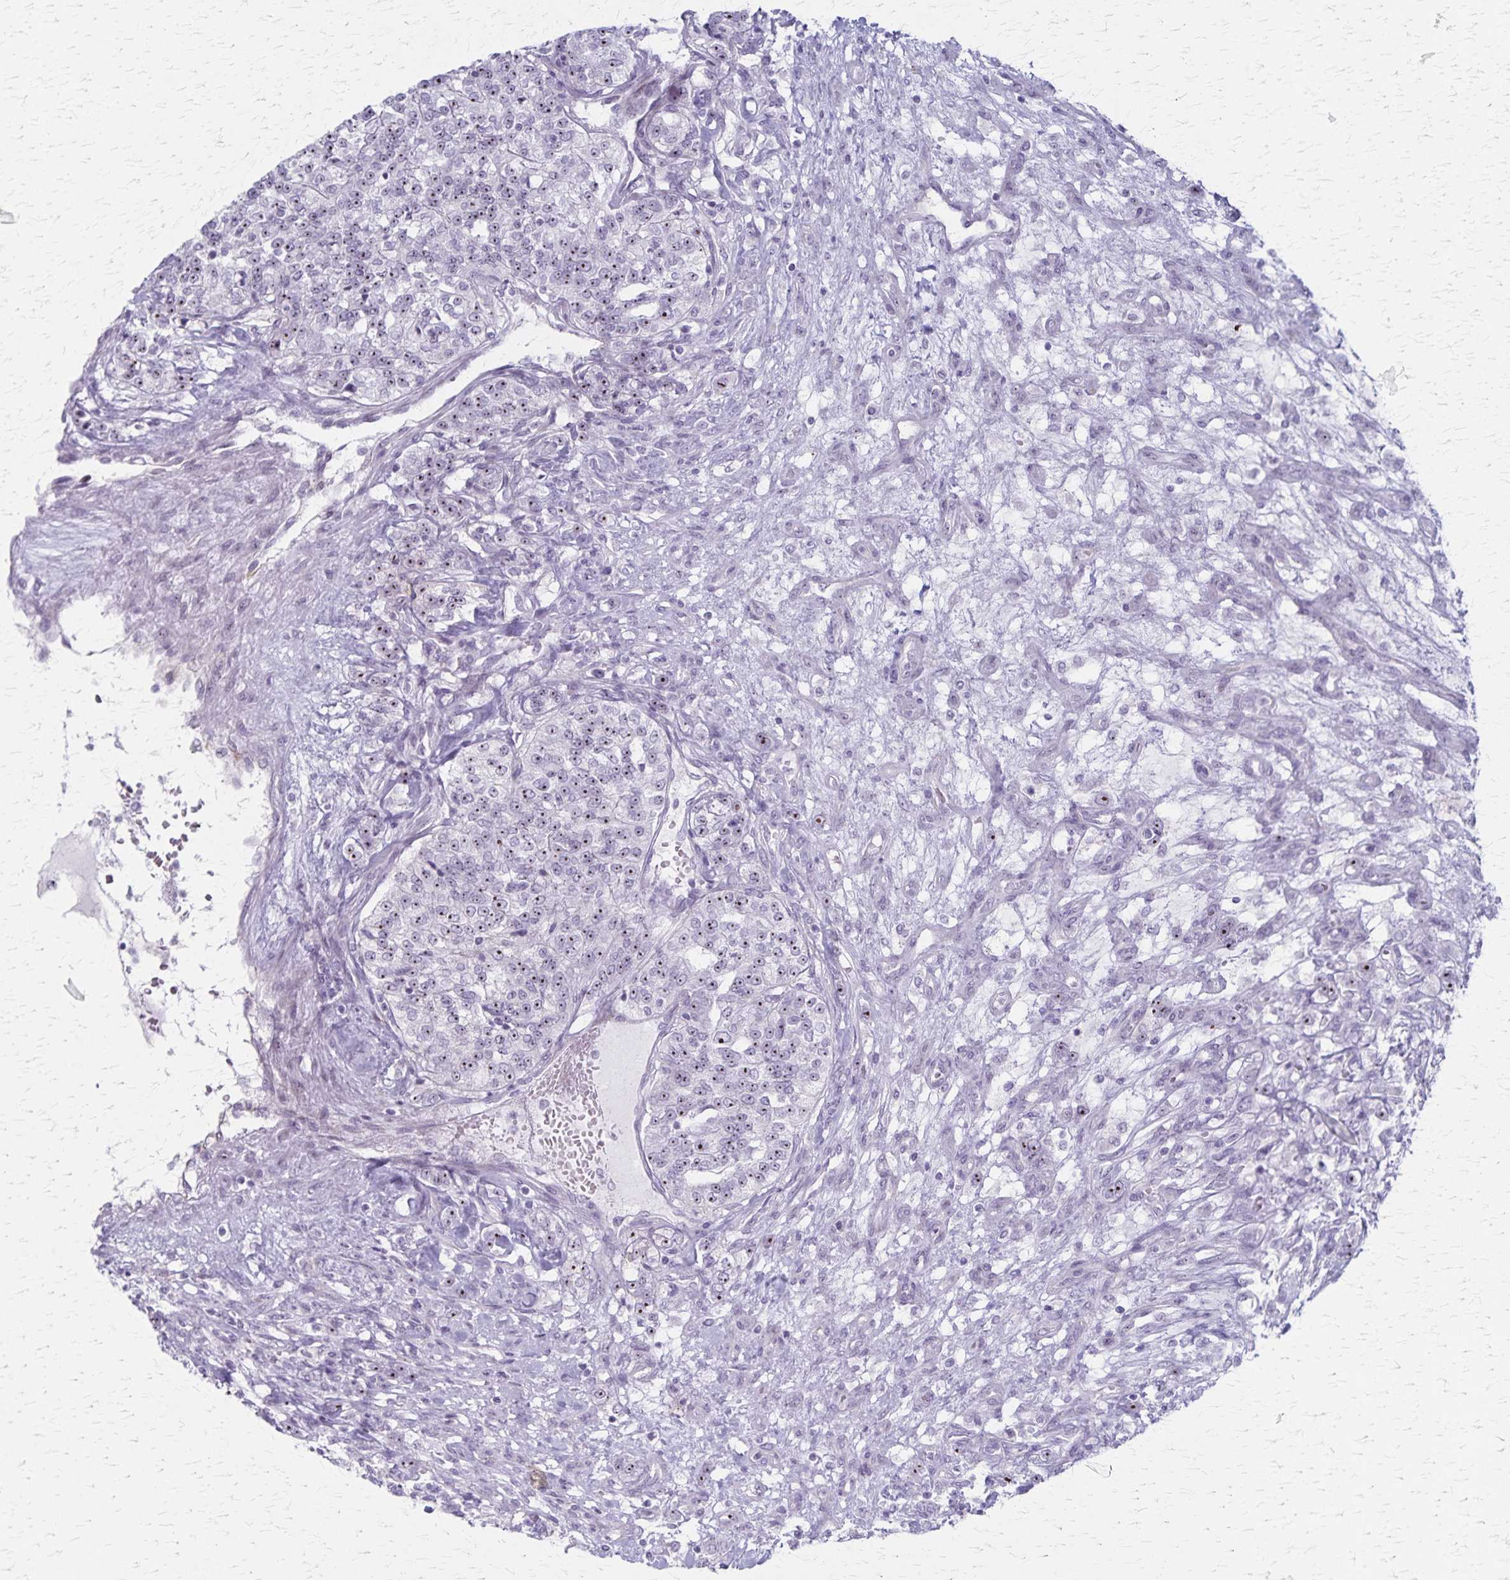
{"staining": {"intensity": "moderate", "quantity": ">75%", "location": "nuclear"}, "tissue": "renal cancer", "cell_type": "Tumor cells", "image_type": "cancer", "snomed": [{"axis": "morphology", "description": "Adenocarcinoma, NOS"}, {"axis": "topography", "description": "Kidney"}], "caption": "Immunohistochemistry (IHC) photomicrograph of human adenocarcinoma (renal) stained for a protein (brown), which demonstrates medium levels of moderate nuclear staining in approximately >75% of tumor cells.", "gene": "DLK2", "patient": {"sex": "female", "age": 63}}